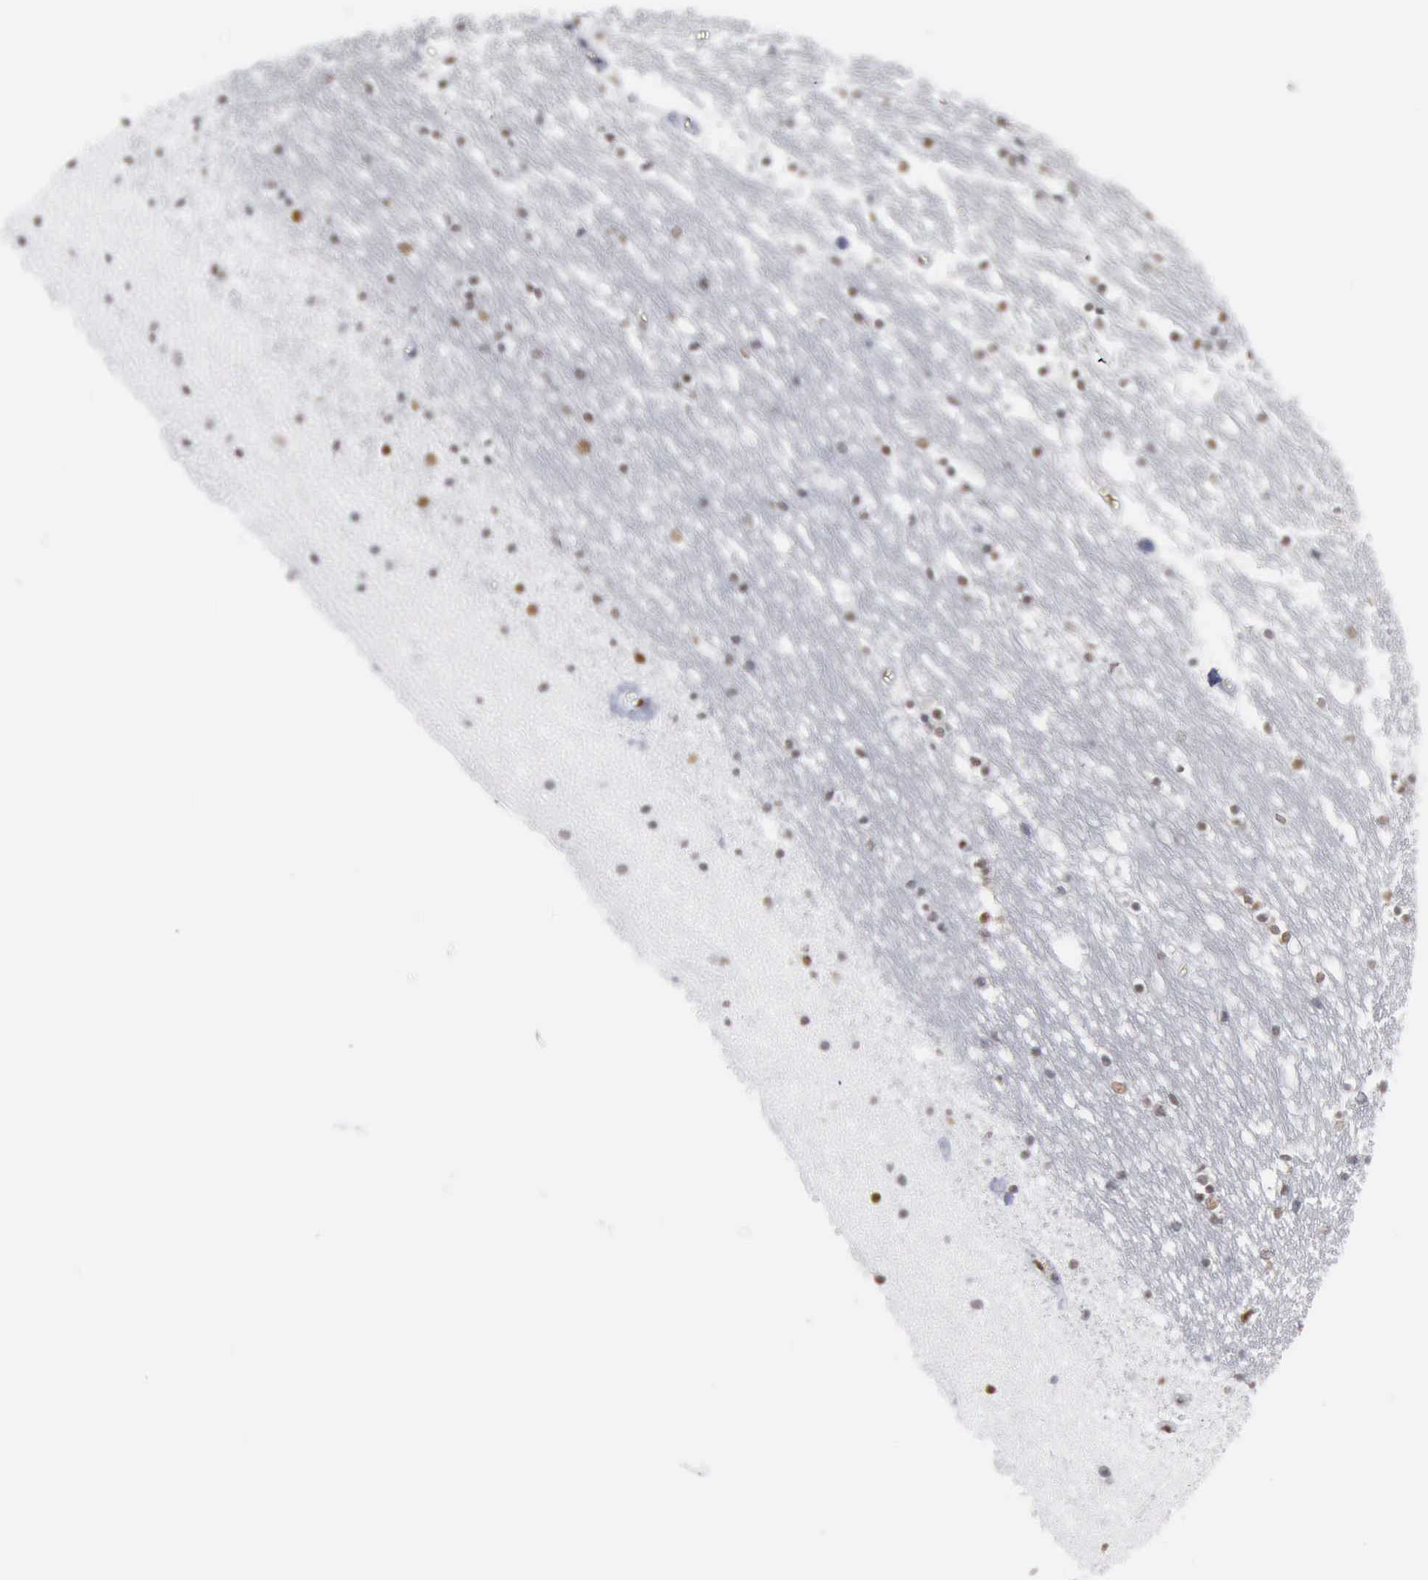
{"staining": {"intensity": "weak", "quantity": "25%-75%", "location": "nuclear"}, "tissue": "caudate", "cell_type": "Glial cells", "image_type": "normal", "snomed": [{"axis": "morphology", "description": "Normal tissue, NOS"}, {"axis": "topography", "description": "Lateral ventricle wall"}], "caption": "Immunohistochemistry (IHC) of benign caudate displays low levels of weak nuclear expression in approximately 25%-75% of glial cells.", "gene": "XPA", "patient": {"sex": "male", "age": 45}}